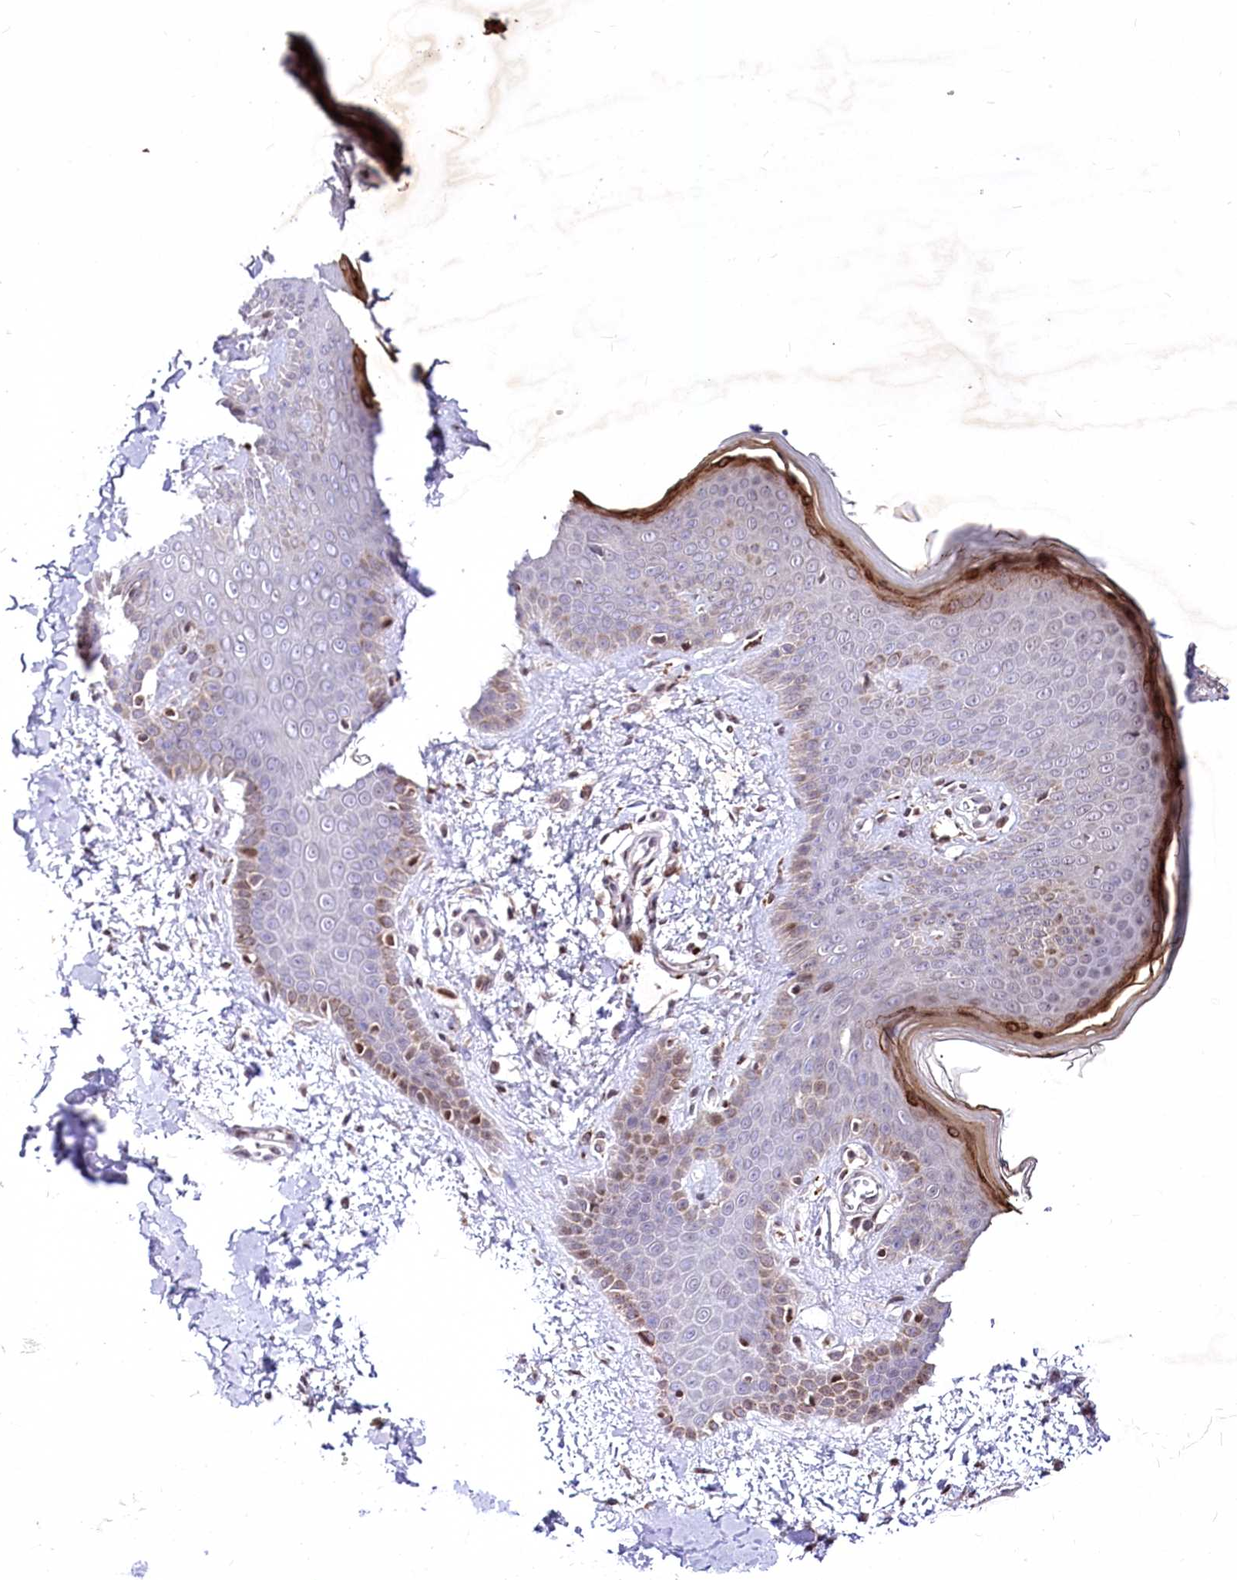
{"staining": {"intensity": "weak", "quantity": ">75%", "location": "cytoplasmic/membranous,nuclear"}, "tissue": "skin", "cell_type": "Fibroblasts", "image_type": "normal", "snomed": [{"axis": "morphology", "description": "Normal tissue, NOS"}, {"axis": "topography", "description": "Skin"}], "caption": "Immunohistochemistry (IHC) (DAB) staining of normal skin displays weak cytoplasmic/membranous,nuclear protein staining in approximately >75% of fibroblasts.", "gene": "ZFYVE27", "patient": {"sex": "male", "age": 36}}